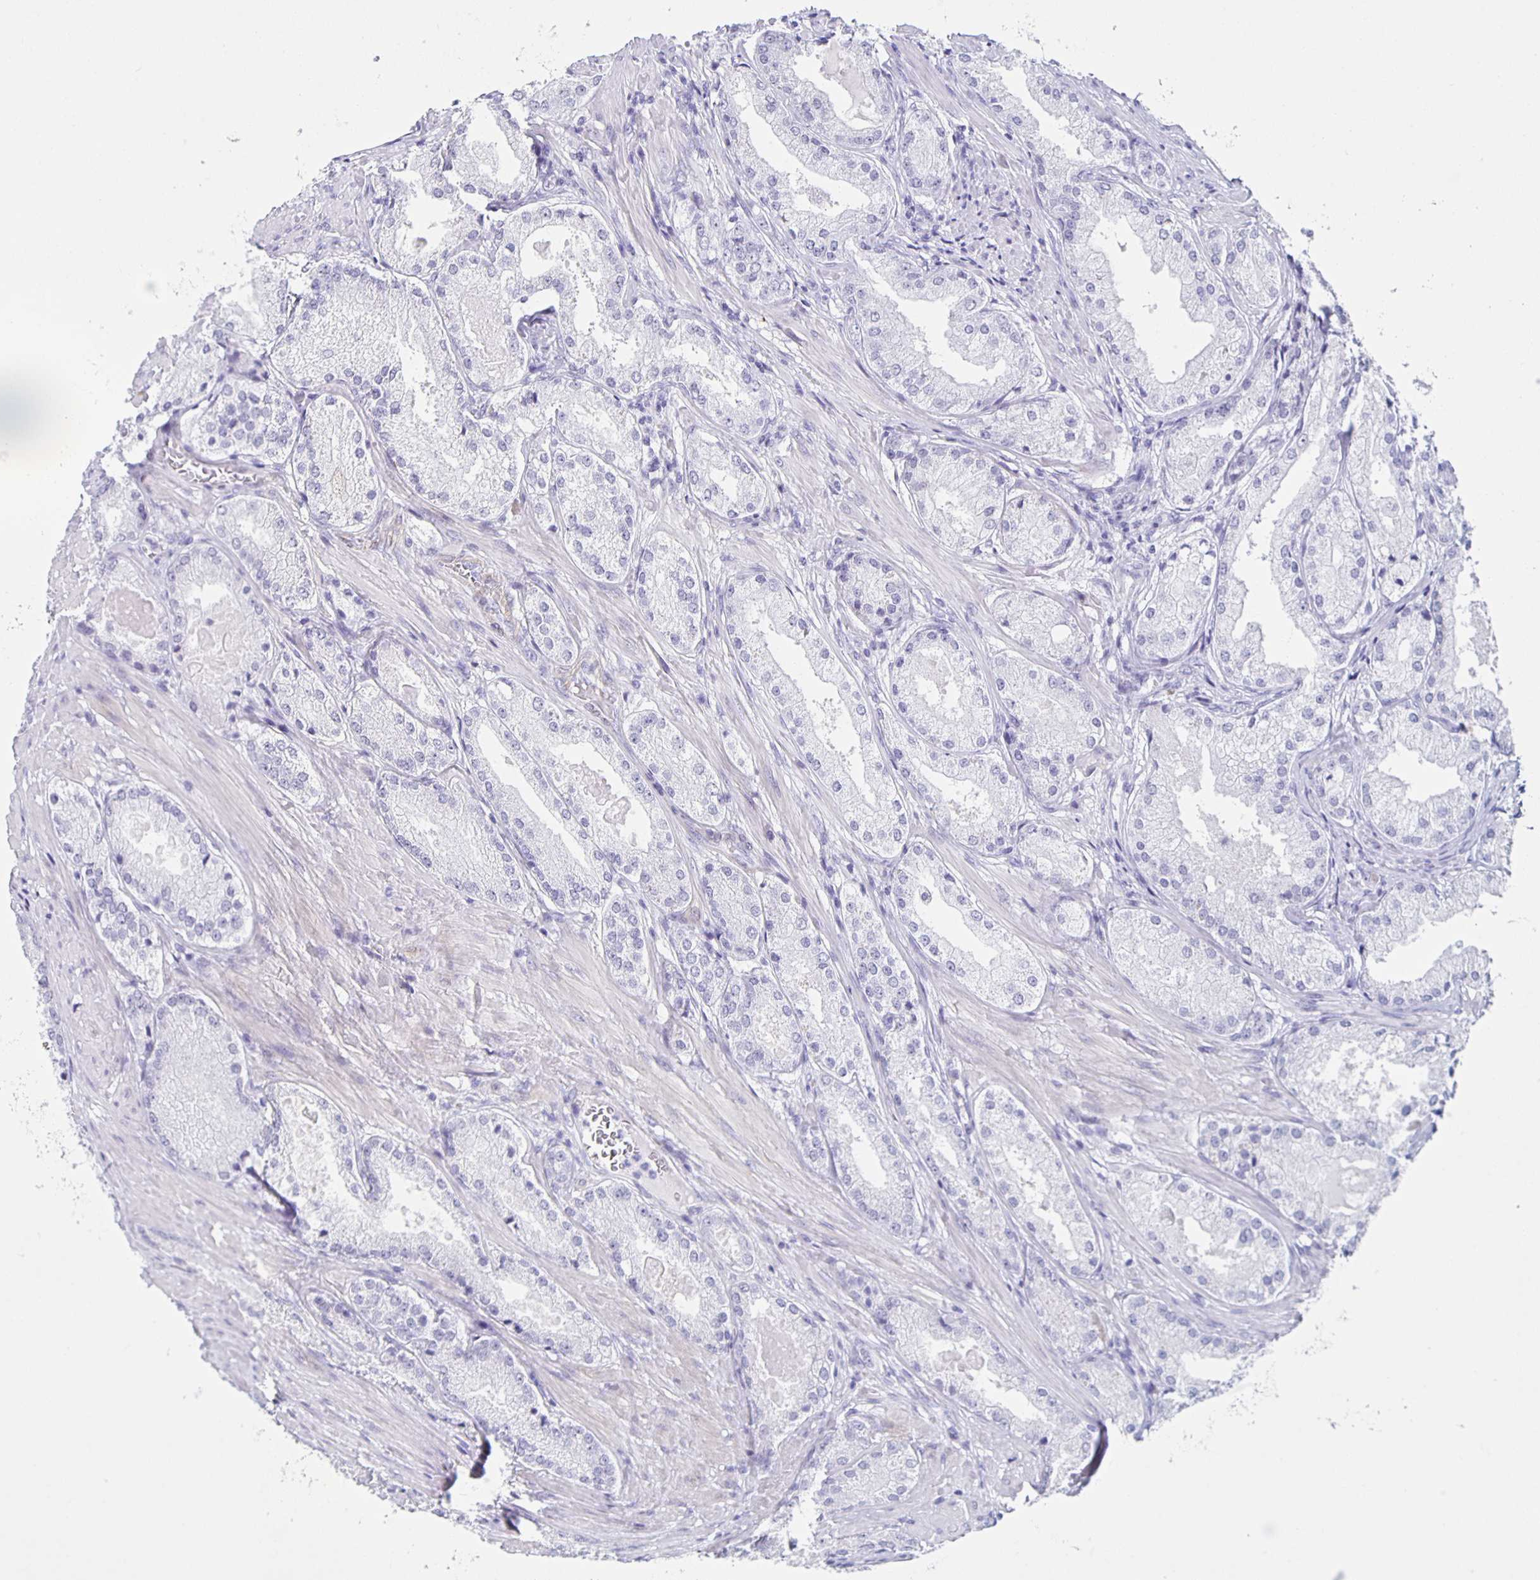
{"staining": {"intensity": "negative", "quantity": "none", "location": "none"}, "tissue": "prostate cancer", "cell_type": "Tumor cells", "image_type": "cancer", "snomed": [{"axis": "morphology", "description": "Adenocarcinoma, Low grade"}, {"axis": "topography", "description": "Prostate"}], "caption": "High magnification brightfield microscopy of prostate cancer (adenocarcinoma (low-grade)) stained with DAB (3,3'-diaminobenzidine) (brown) and counterstained with hematoxylin (blue): tumor cells show no significant positivity. (DAB (3,3'-diaminobenzidine) immunohistochemistry with hematoxylin counter stain).", "gene": "TPPP", "patient": {"sex": "male", "age": 68}}